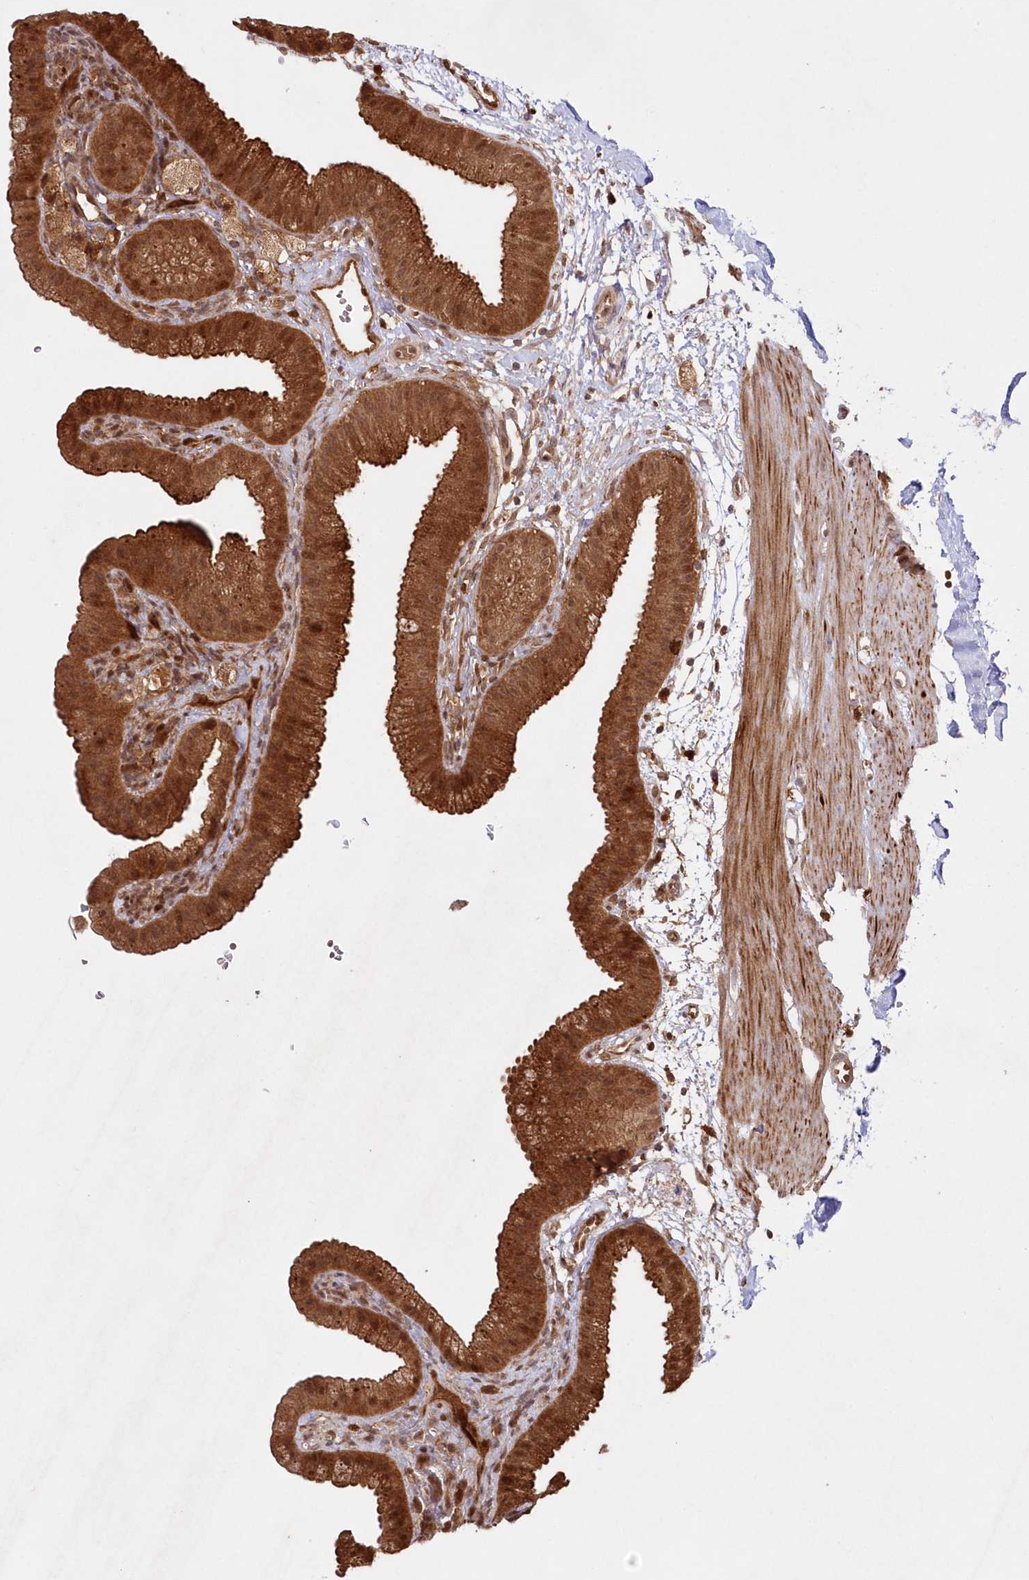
{"staining": {"intensity": "strong", "quantity": ">75%", "location": "cytoplasmic/membranous,nuclear"}, "tissue": "gallbladder", "cell_type": "Glandular cells", "image_type": "normal", "snomed": [{"axis": "morphology", "description": "Normal tissue, NOS"}, {"axis": "topography", "description": "Gallbladder"}], "caption": "A micrograph of human gallbladder stained for a protein displays strong cytoplasmic/membranous,nuclear brown staining in glandular cells. The staining was performed using DAB to visualize the protein expression in brown, while the nuclei were stained in blue with hematoxylin (Magnification: 20x).", "gene": "GBE1", "patient": {"sex": "female", "age": 64}}